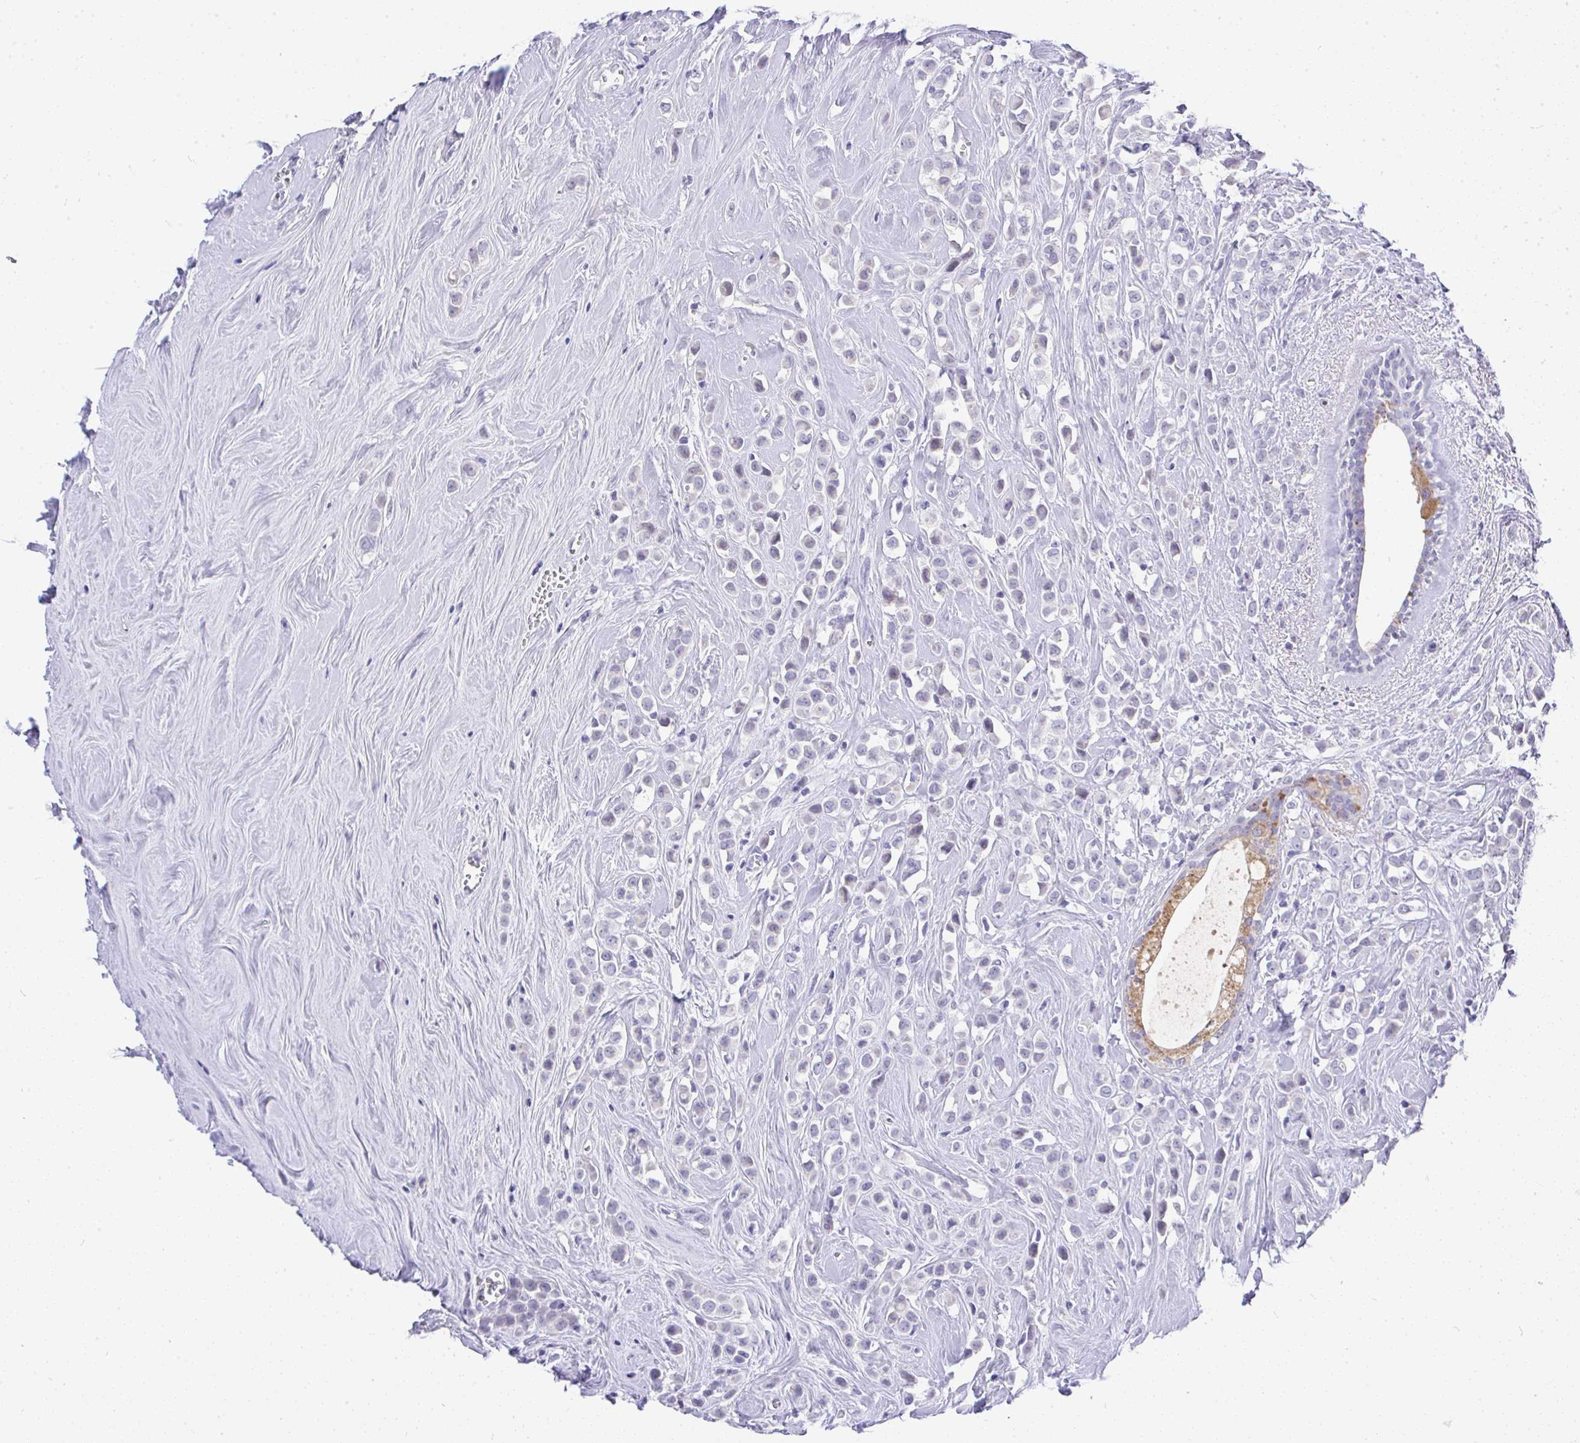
{"staining": {"intensity": "negative", "quantity": "none", "location": "none"}, "tissue": "breast cancer", "cell_type": "Tumor cells", "image_type": "cancer", "snomed": [{"axis": "morphology", "description": "Duct carcinoma"}, {"axis": "topography", "description": "Breast"}], "caption": "Immunohistochemistry (IHC) of human breast cancer demonstrates no staining in tumor cells.", "gene": "MS4A12", "patient": {"sex": "female", "age": 80}}